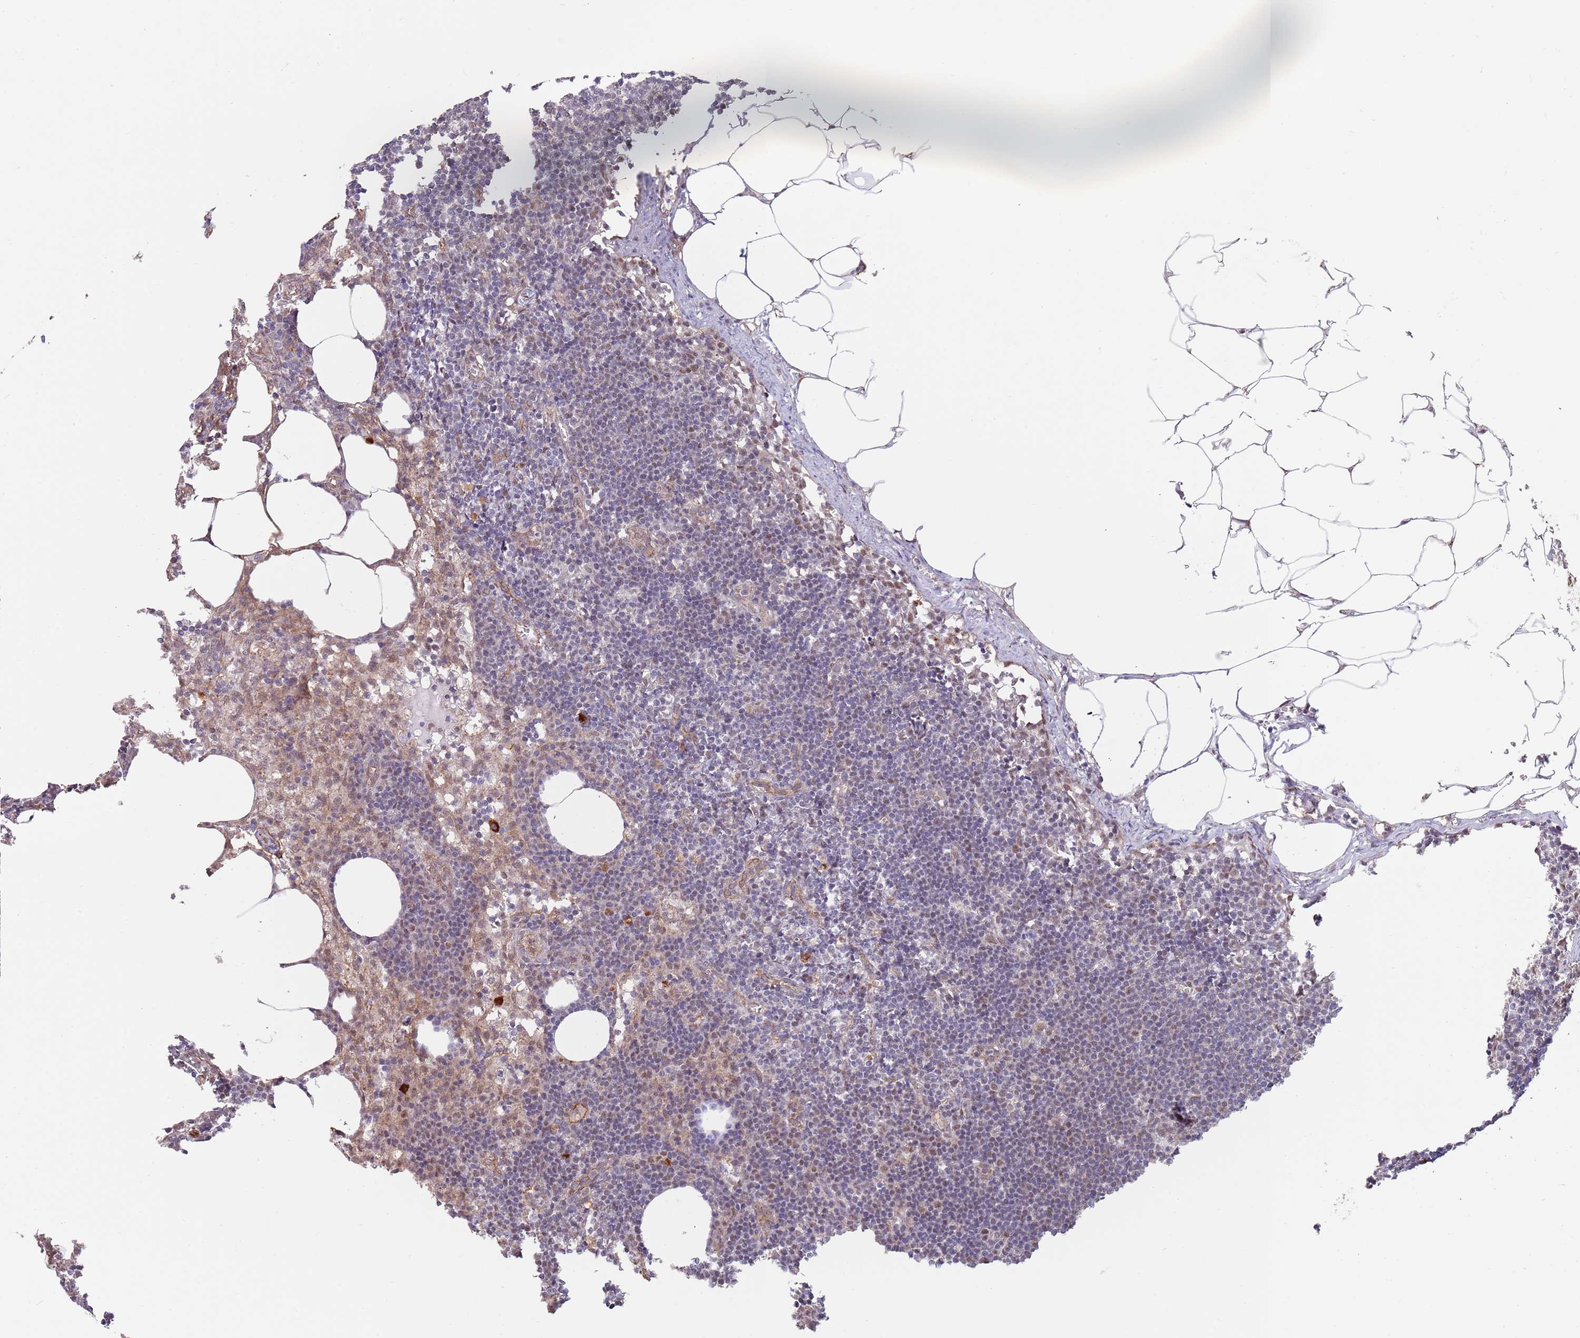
{"staining": {"intensity": "moderate", "quantity": "25%-75%", "location": "cytoplasmic/membranous"}, "tissue": "lymph node", "cell_type": "Germinal center cells", "image_type": "normal", "snomed": [{"axis": "morphology", "description": "Normal tissue, NOS"}, {"axis": "topography", "description": "Lymph node"}], "caption": "Lymph node stained with DAB IHC shows medium levels of moderate cytoplasmic/membranous positivity in approximately 25%-75% of germinal center cells.", "gene": "BPNT1", "patient": {"sex": "female", "age": 30}}